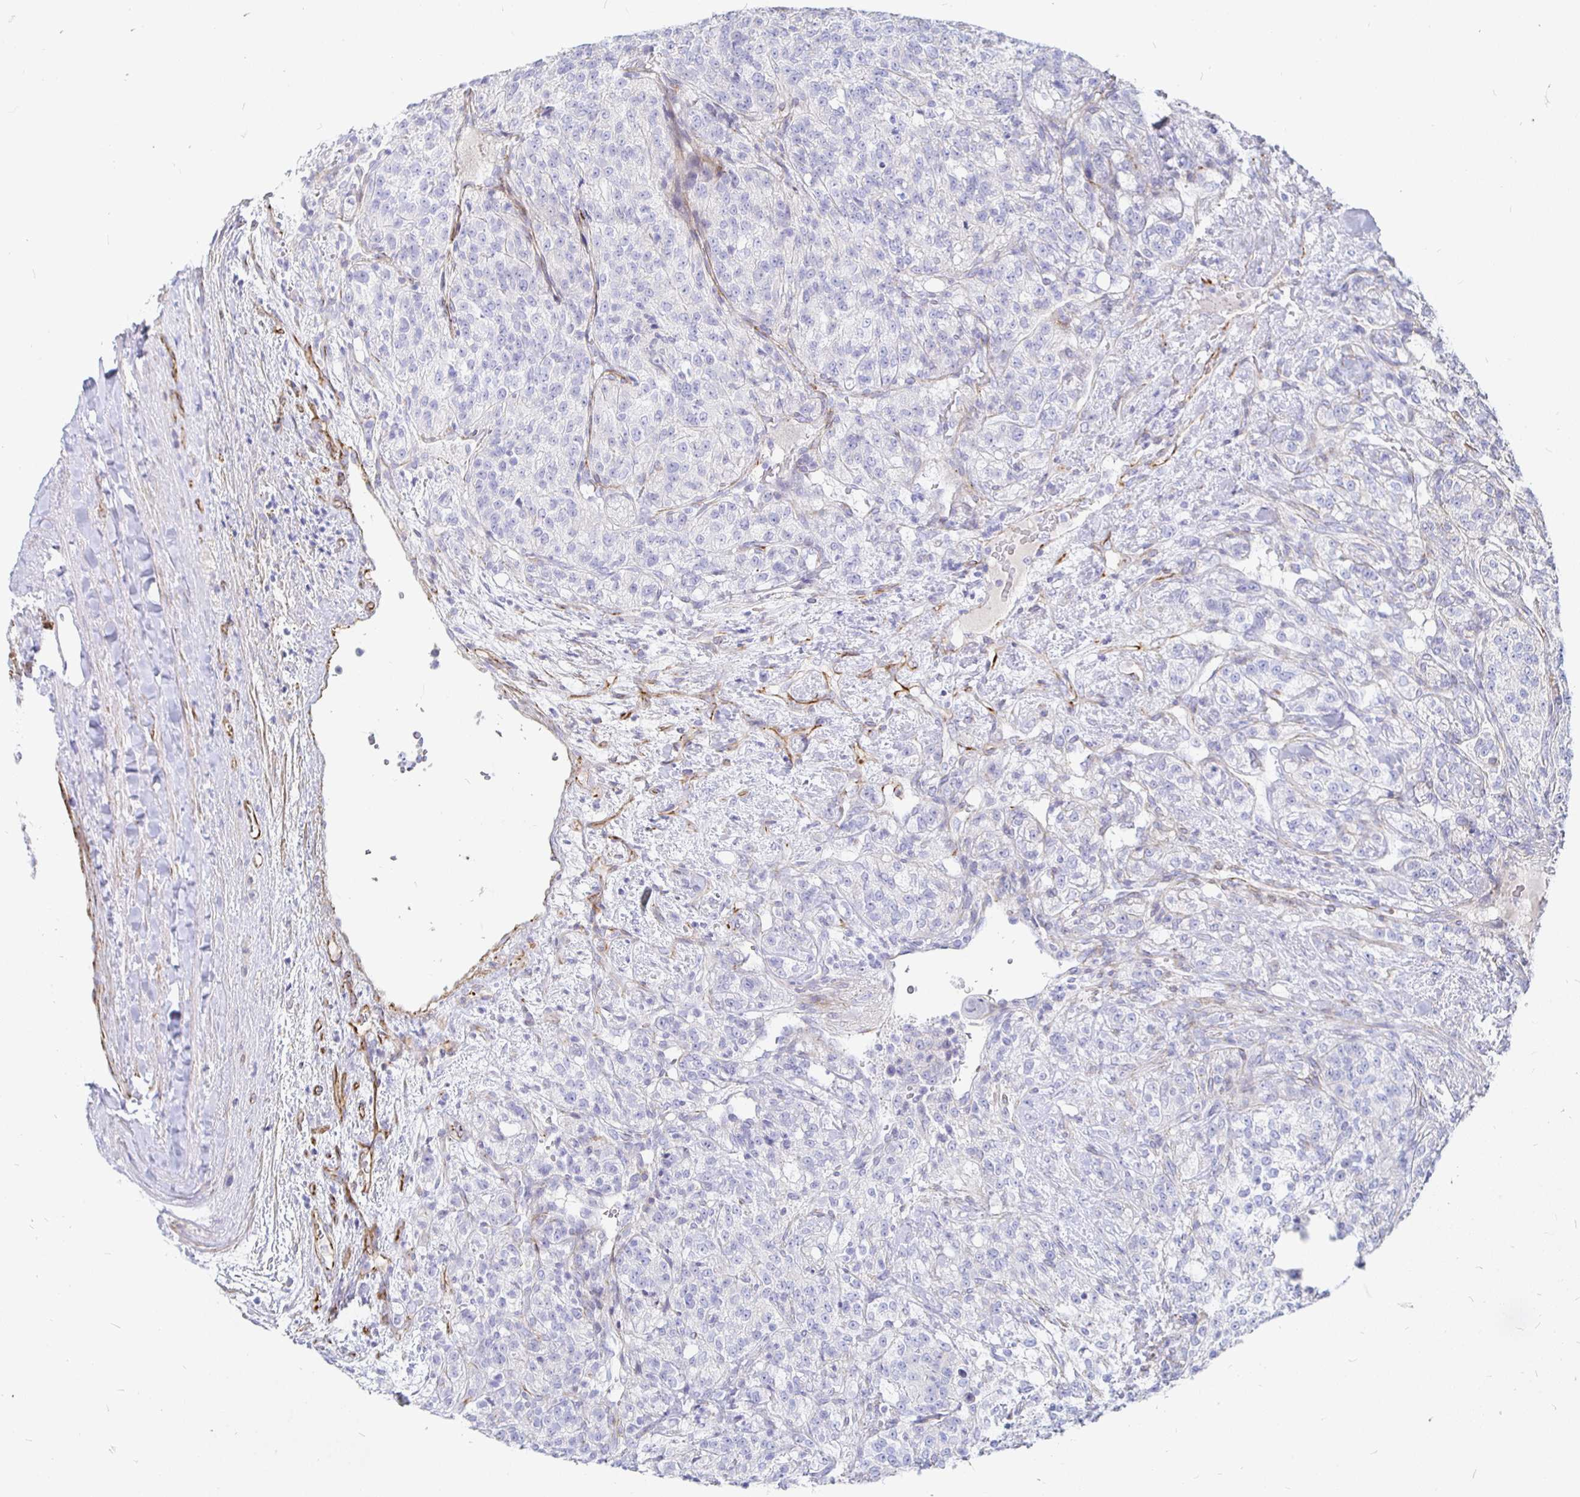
{"staining": {"intensity": "negative", "quantity": "none", "location": "none"}, "tissue": "renal cancer", "cell_type": "Tumor cells", "image_type": "cancer", "snomed": [{"axis": "morphology", "description": "Adenocarcinoma, NOS"}, {"axis": "topography", "description": "Kidney"}], "caption": "Immunohistochemistry of human renal cancer (adenocarcinoma) displays no positivity in tumor cells.", "gene": "COX16", "patient": {"sex": "female", "age": 63}}